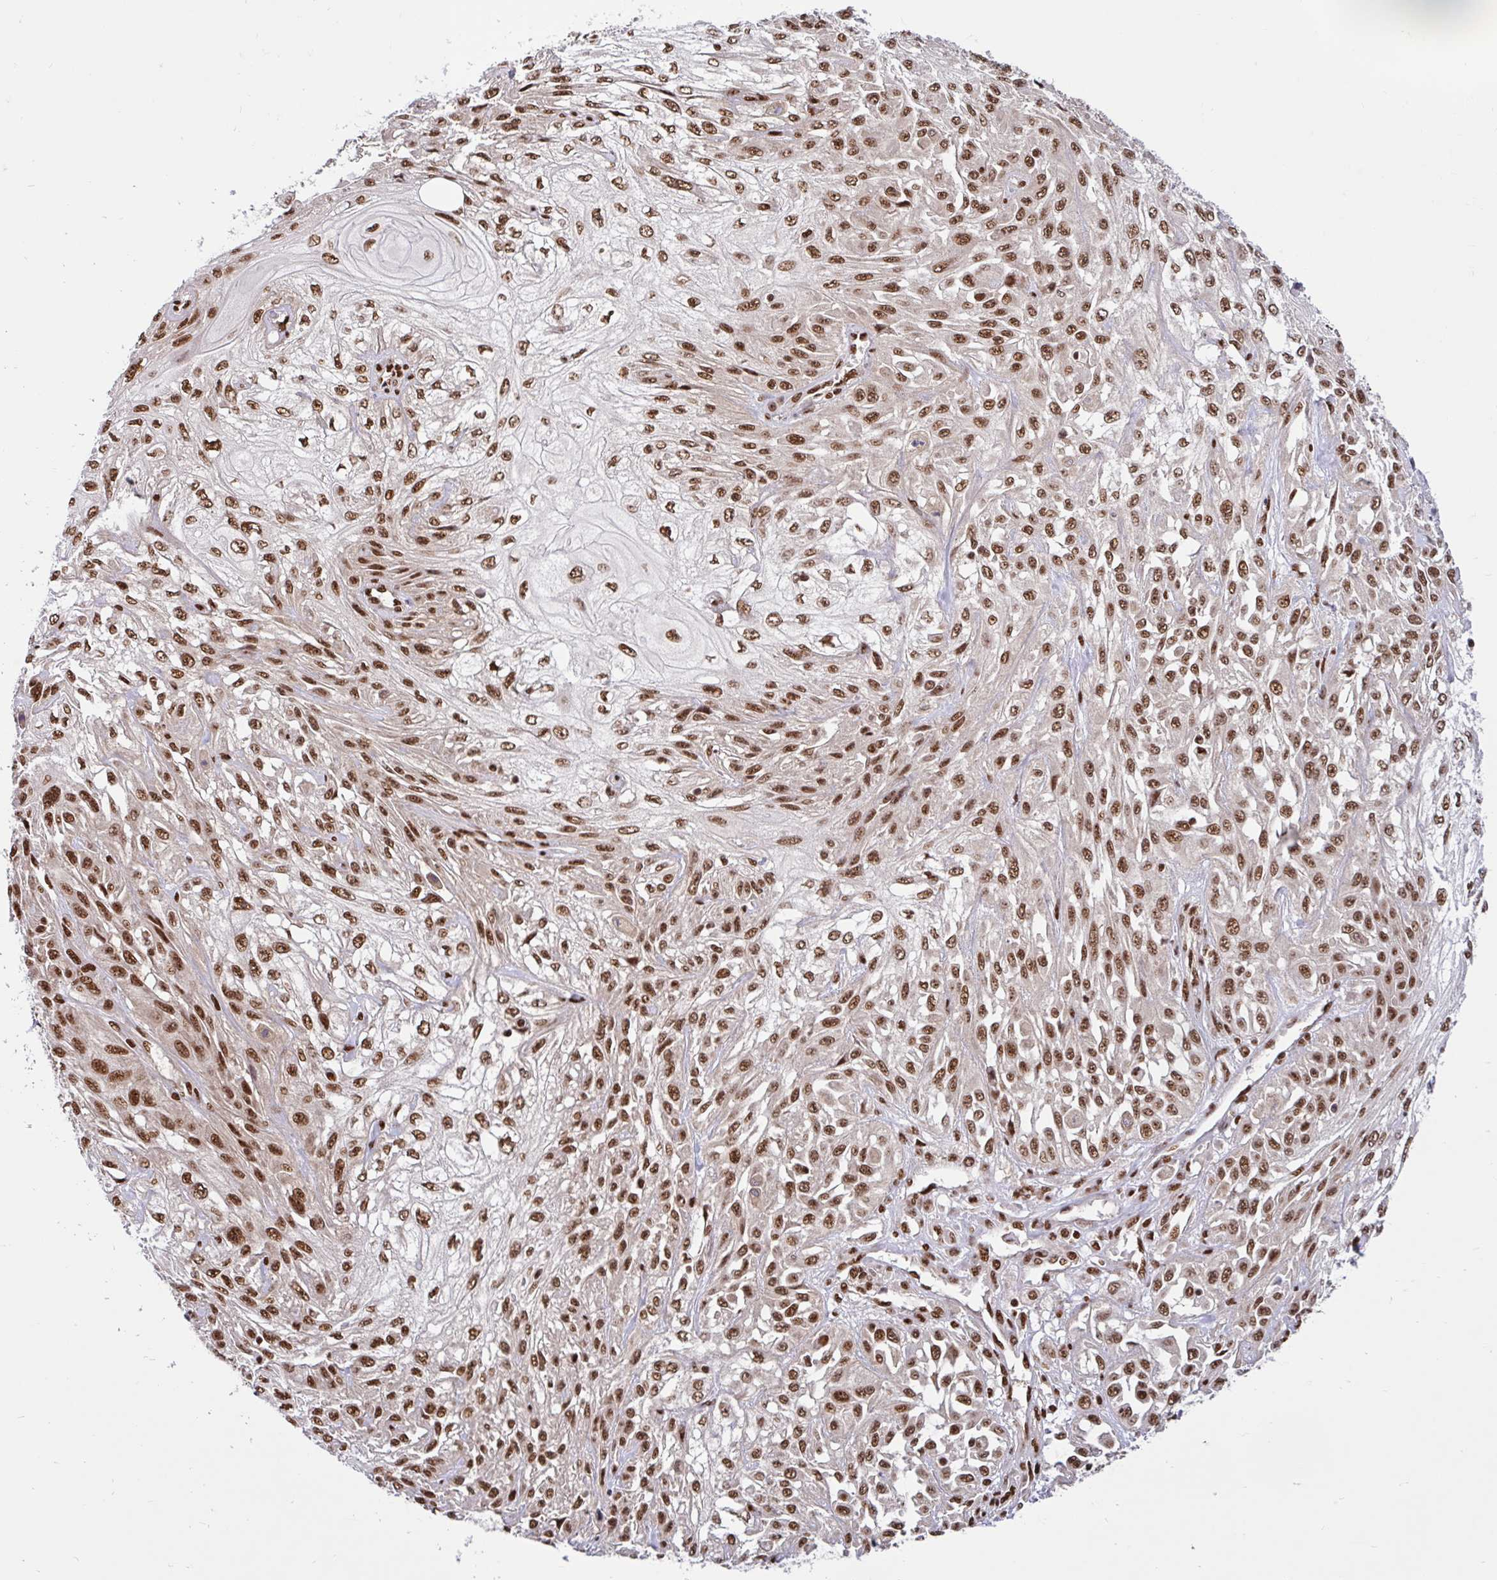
{"staining": {"intensity": "strong", "quantity": ">75%", "location": "nuclear"}, "tissue": "skin cancer", "cell_type": "Tumor cells", "image_type": "cancer", "snomed": [{"axis": "morphology", "description": "Squamous cell carcinoma, NOS"}, {"axis": "morphology", "description": "Squamous cell carcinoma, metastatic, NOS"}, {"axis": "topography", "description": "Skin"}, {"axis": "topography", "description": "Lymph node"}], "caption": "Immunohistochemistry (IHC) of human skin cancer (squamous cell carcinoma) exhibits high levels of strong nuclear positivity in approximately >75% of tumor cells.", "gene": "ABCA9", "patient": {"sex": "male", "age": 75}}